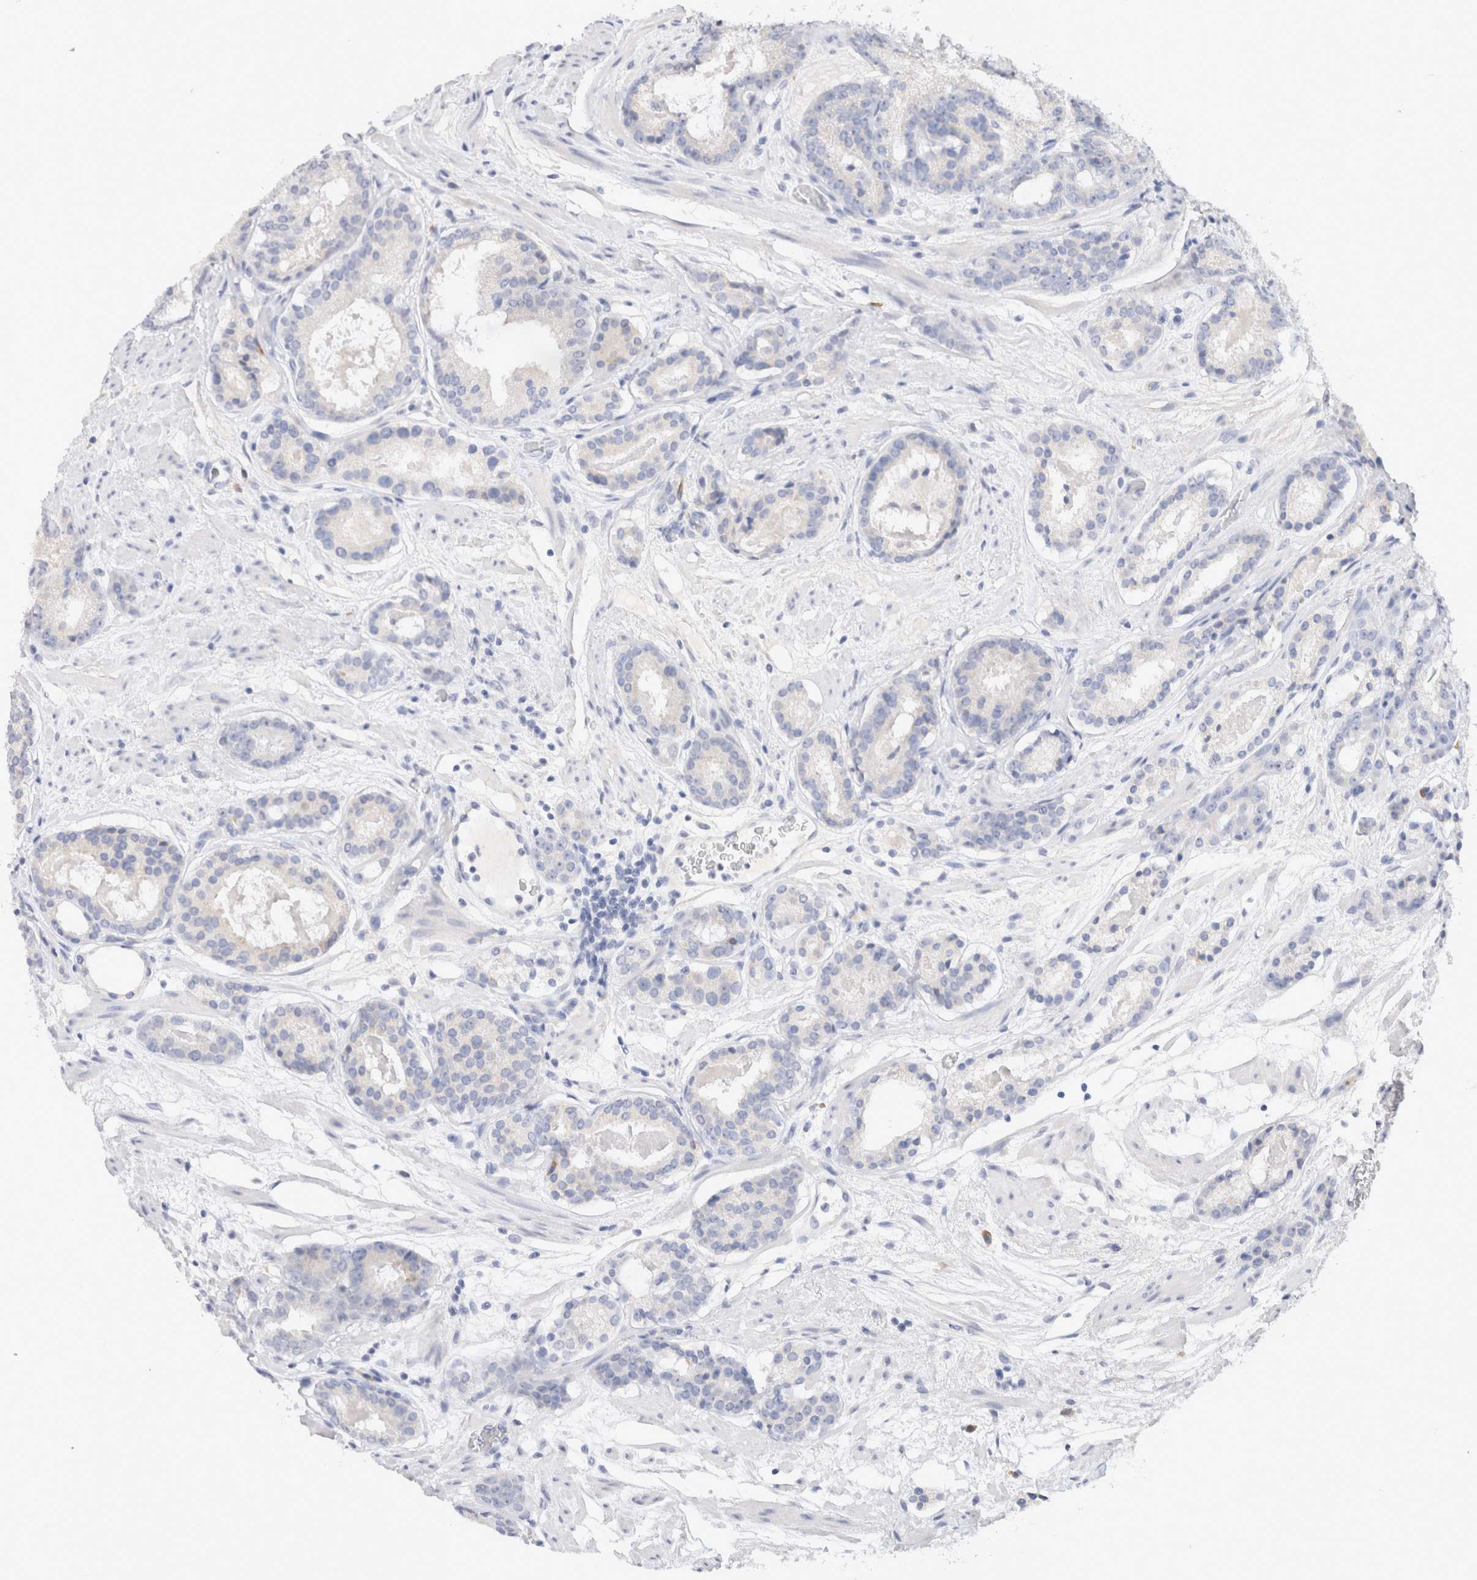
{"staining": {"intensity": "negative", "quantity": "none", "location": "none"}, "tissue": "prostate cancer", "cell_type": "Tumor cells", "image_type": "cancer", "snomed": [{"axis": "morphology", "description": "Adenocarcinoma, Low grade"}, {"axis": "topography", "description": "Prostate"}], "caption": "The photomicrograph displays no staining of tumor cells in prostate cancer (low-grade adenocarcinoma). (Stains: DAB IHC with hematoxylin counter stain, Microscopy: brightfield microscopy at high magnification).", "gene": "GADD45G", "patient": {"sex": "male", "age": 69}}